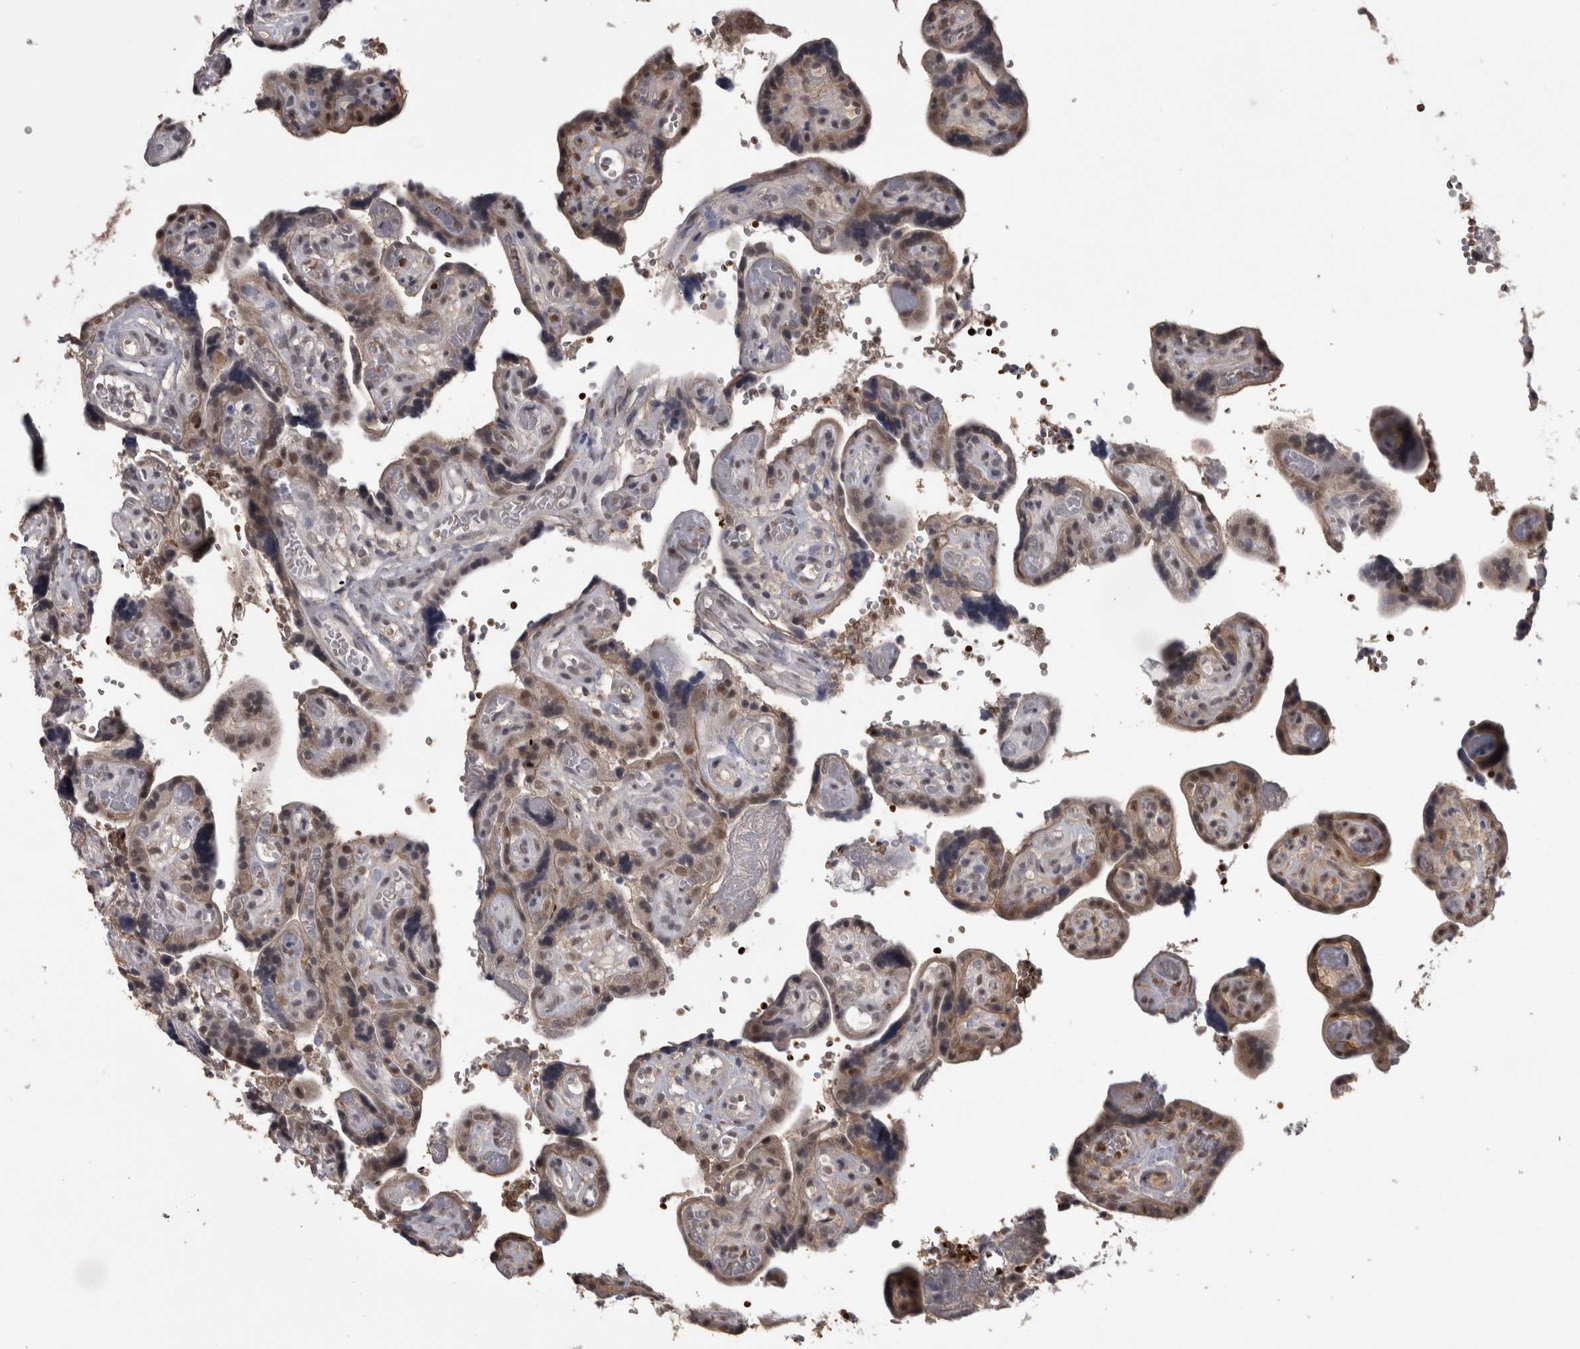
{"staining": {"intensity": "strong", "quantity": ">75%", "location": "nuclear"}, "tissue": "placenta", "cell_type": "Decidual cells", "image_type": "normal", "snomed": [{"axis": "morphology", "description": "Normal tissue, NOS"}, {"axis": "topography", "description": "Placenta"}], "caption": "The photomicrograph displays immunohistochemical staining of unremarkable placenta. There is strong nuclear positivity is identified in about >75% of decidual cells.", "gene": "PEBP4", "patient": {"sex": "female", "age": 30}}